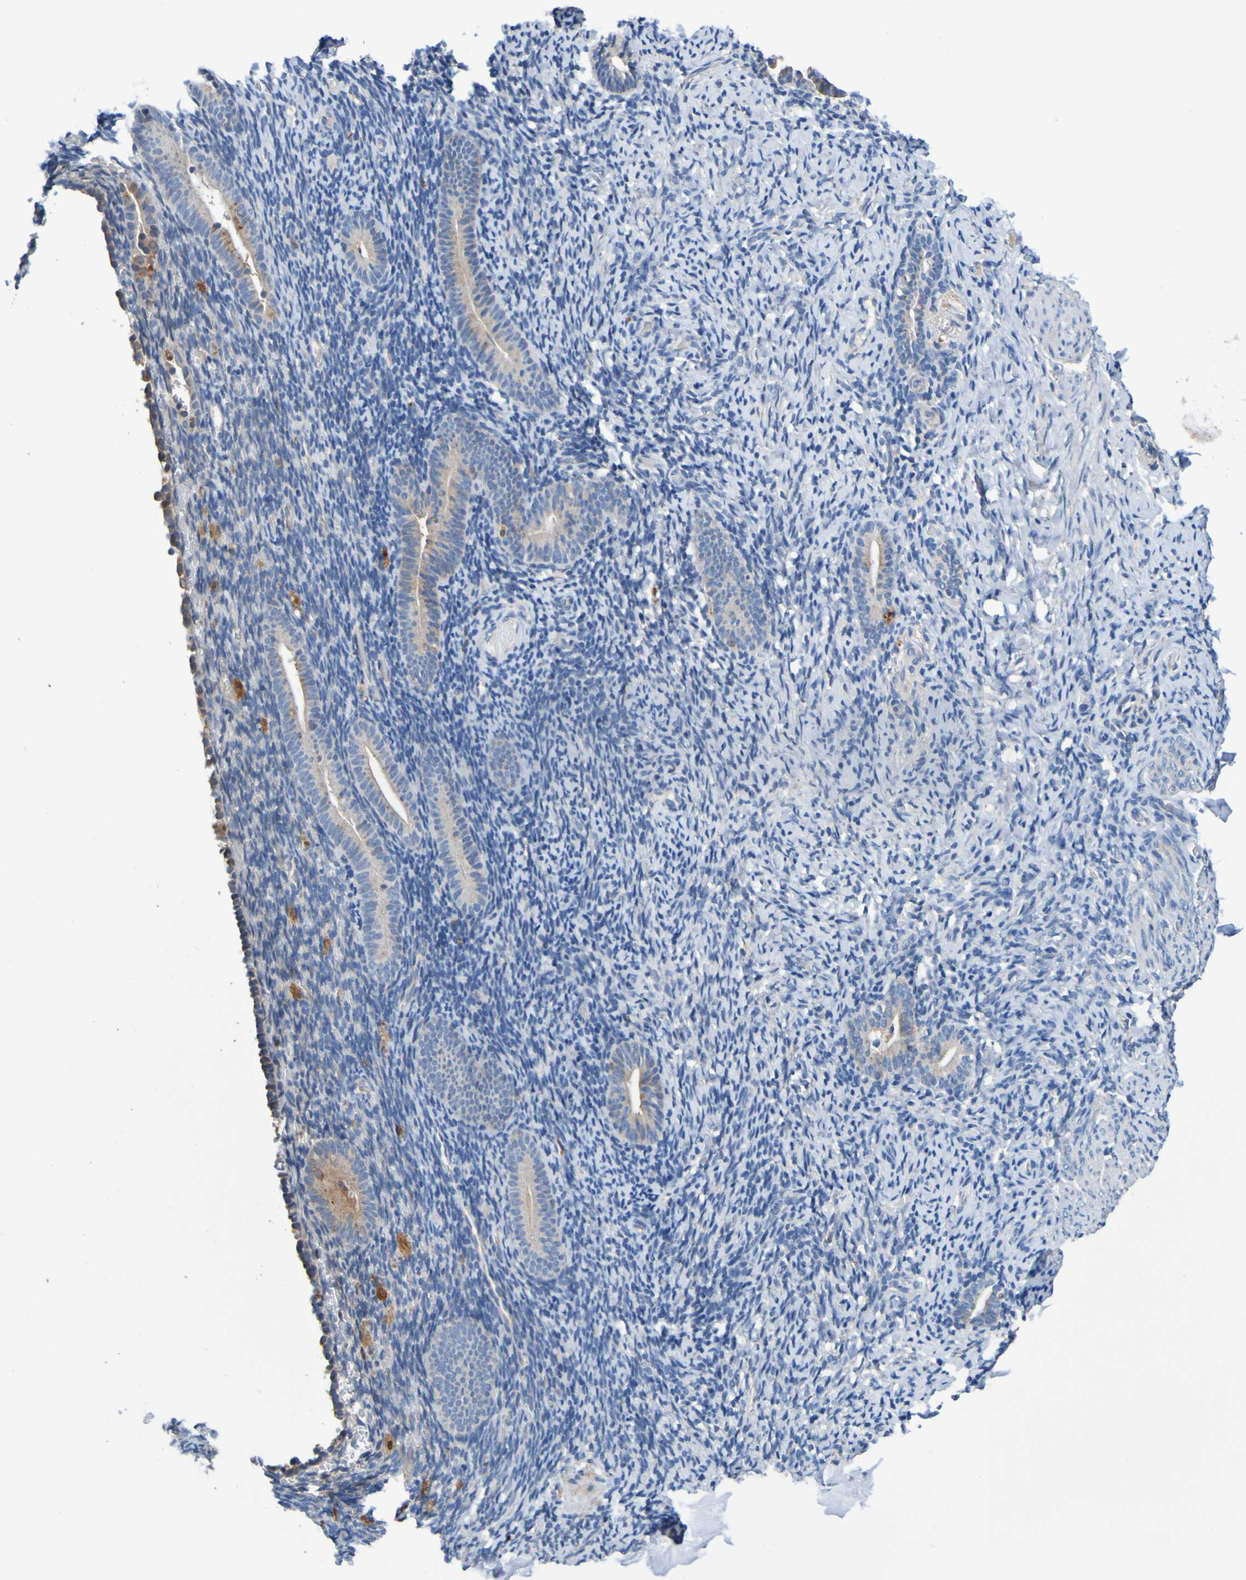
{"staining": {"intensity": "negative", "quantity": "none", "location": "none"}, "tissue": "endometrium", "cell_type": "Cells in endometrial stroma", "image_type": "normal", "snomed": [{"axis": "morphology", "description": "Normal tissue, NOS"}, {"axis": "topography", "description": "Endometrium"}], "caption": "Micrograph shows no significant protein staining in cells in endometrial stroma of benign endometrium. (DAB immunohistochemistry, high magnification).", "gene": "METAP2", "patient": {"sex": "female", "age": 51}}